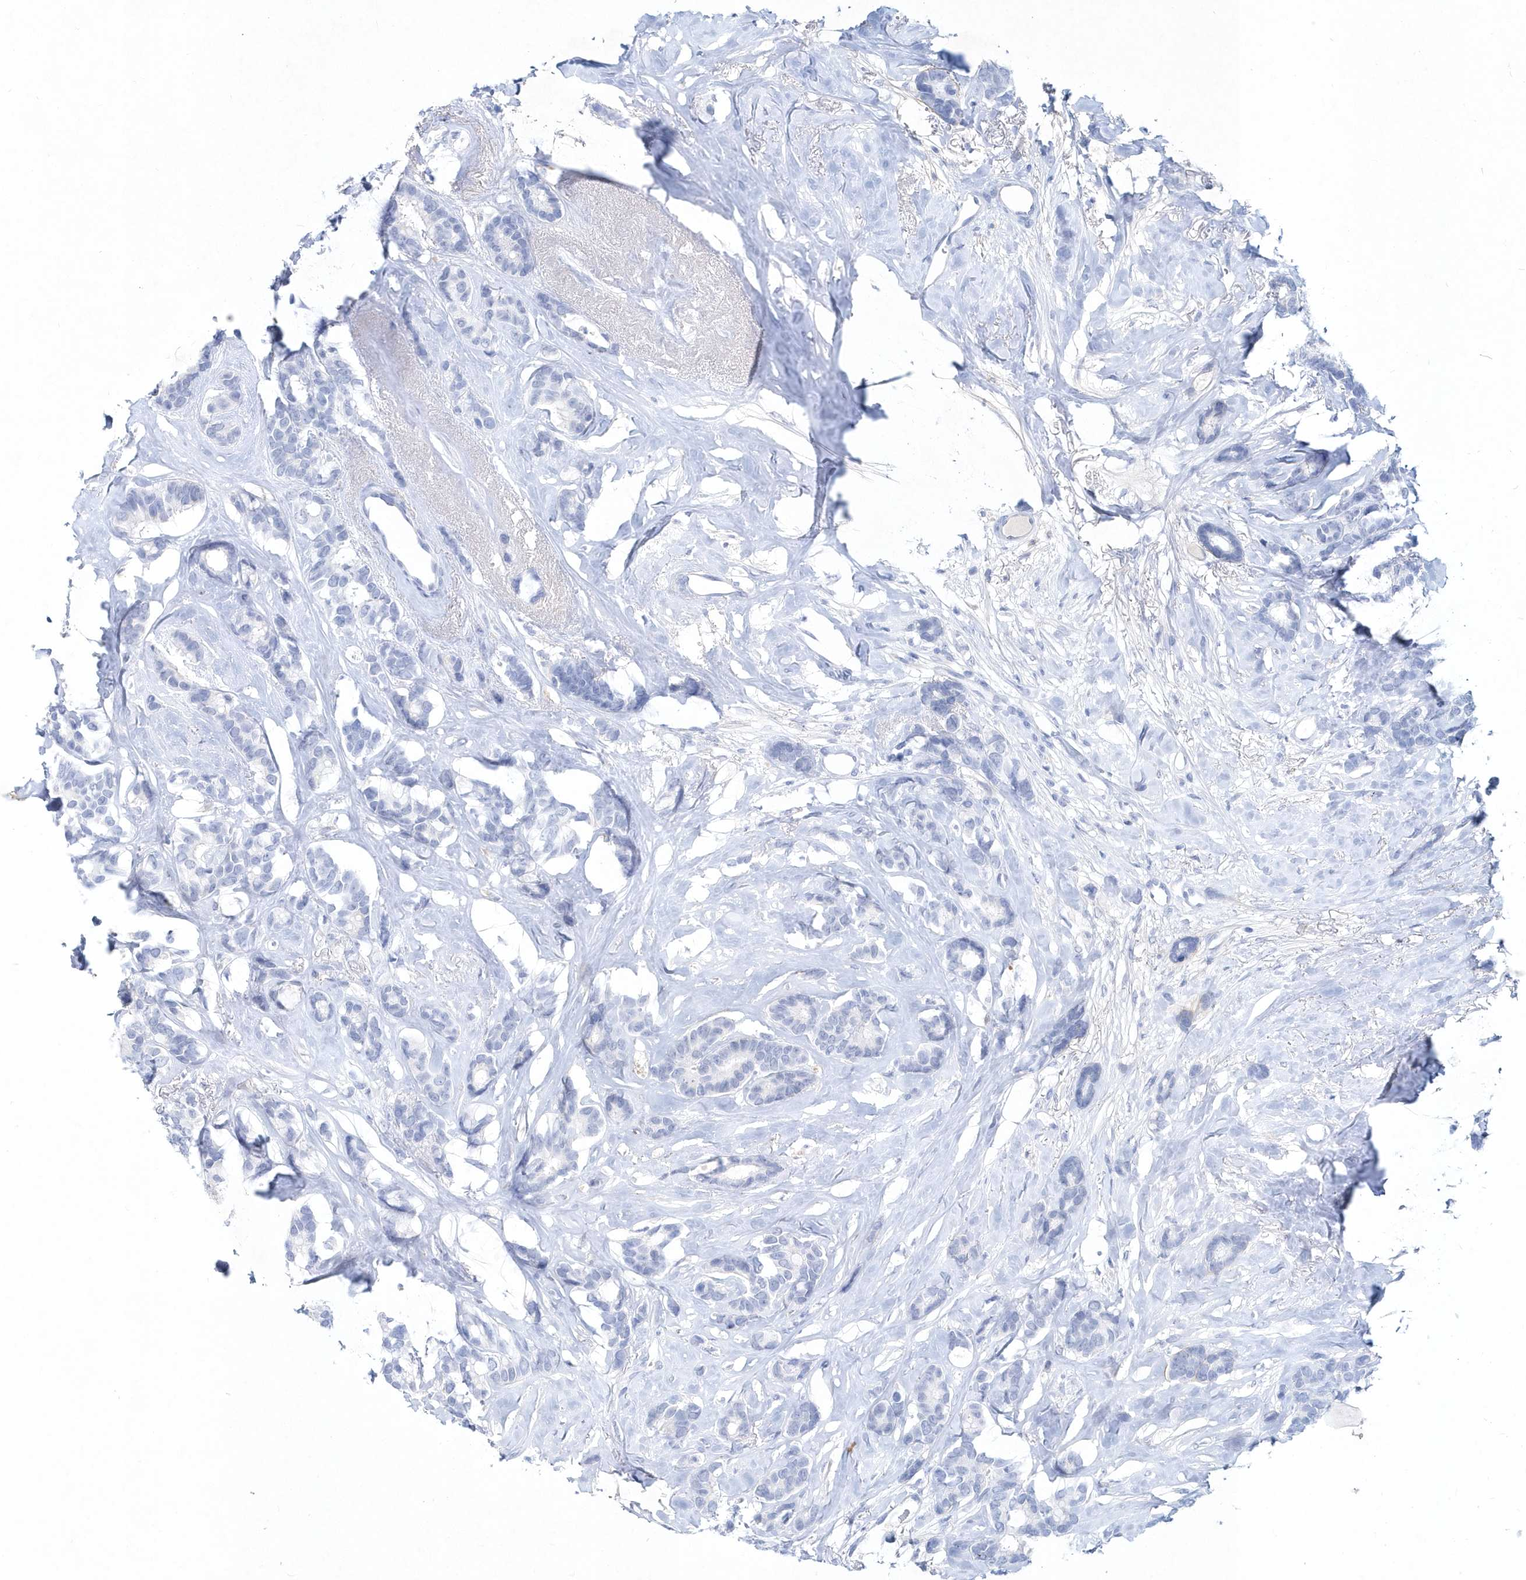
{"staining": {"intensity": "negative", "quantity": "none", "location": "none"}, "tissue": "breast cancer", "cell_type": "Tumor cells", "image_type": "cancer", "snomed": [{"axis": "morphology", "description": "Duct carcinoma"}, {"axis": "topography", "description": "Breast"}], "caption": "Immunohistochemical staining of breast intraductal carcinoma reveals no significant positivity in tumor cells.", "gene": "SPINK7", "patient": {"sex": "female", "age": 87}}